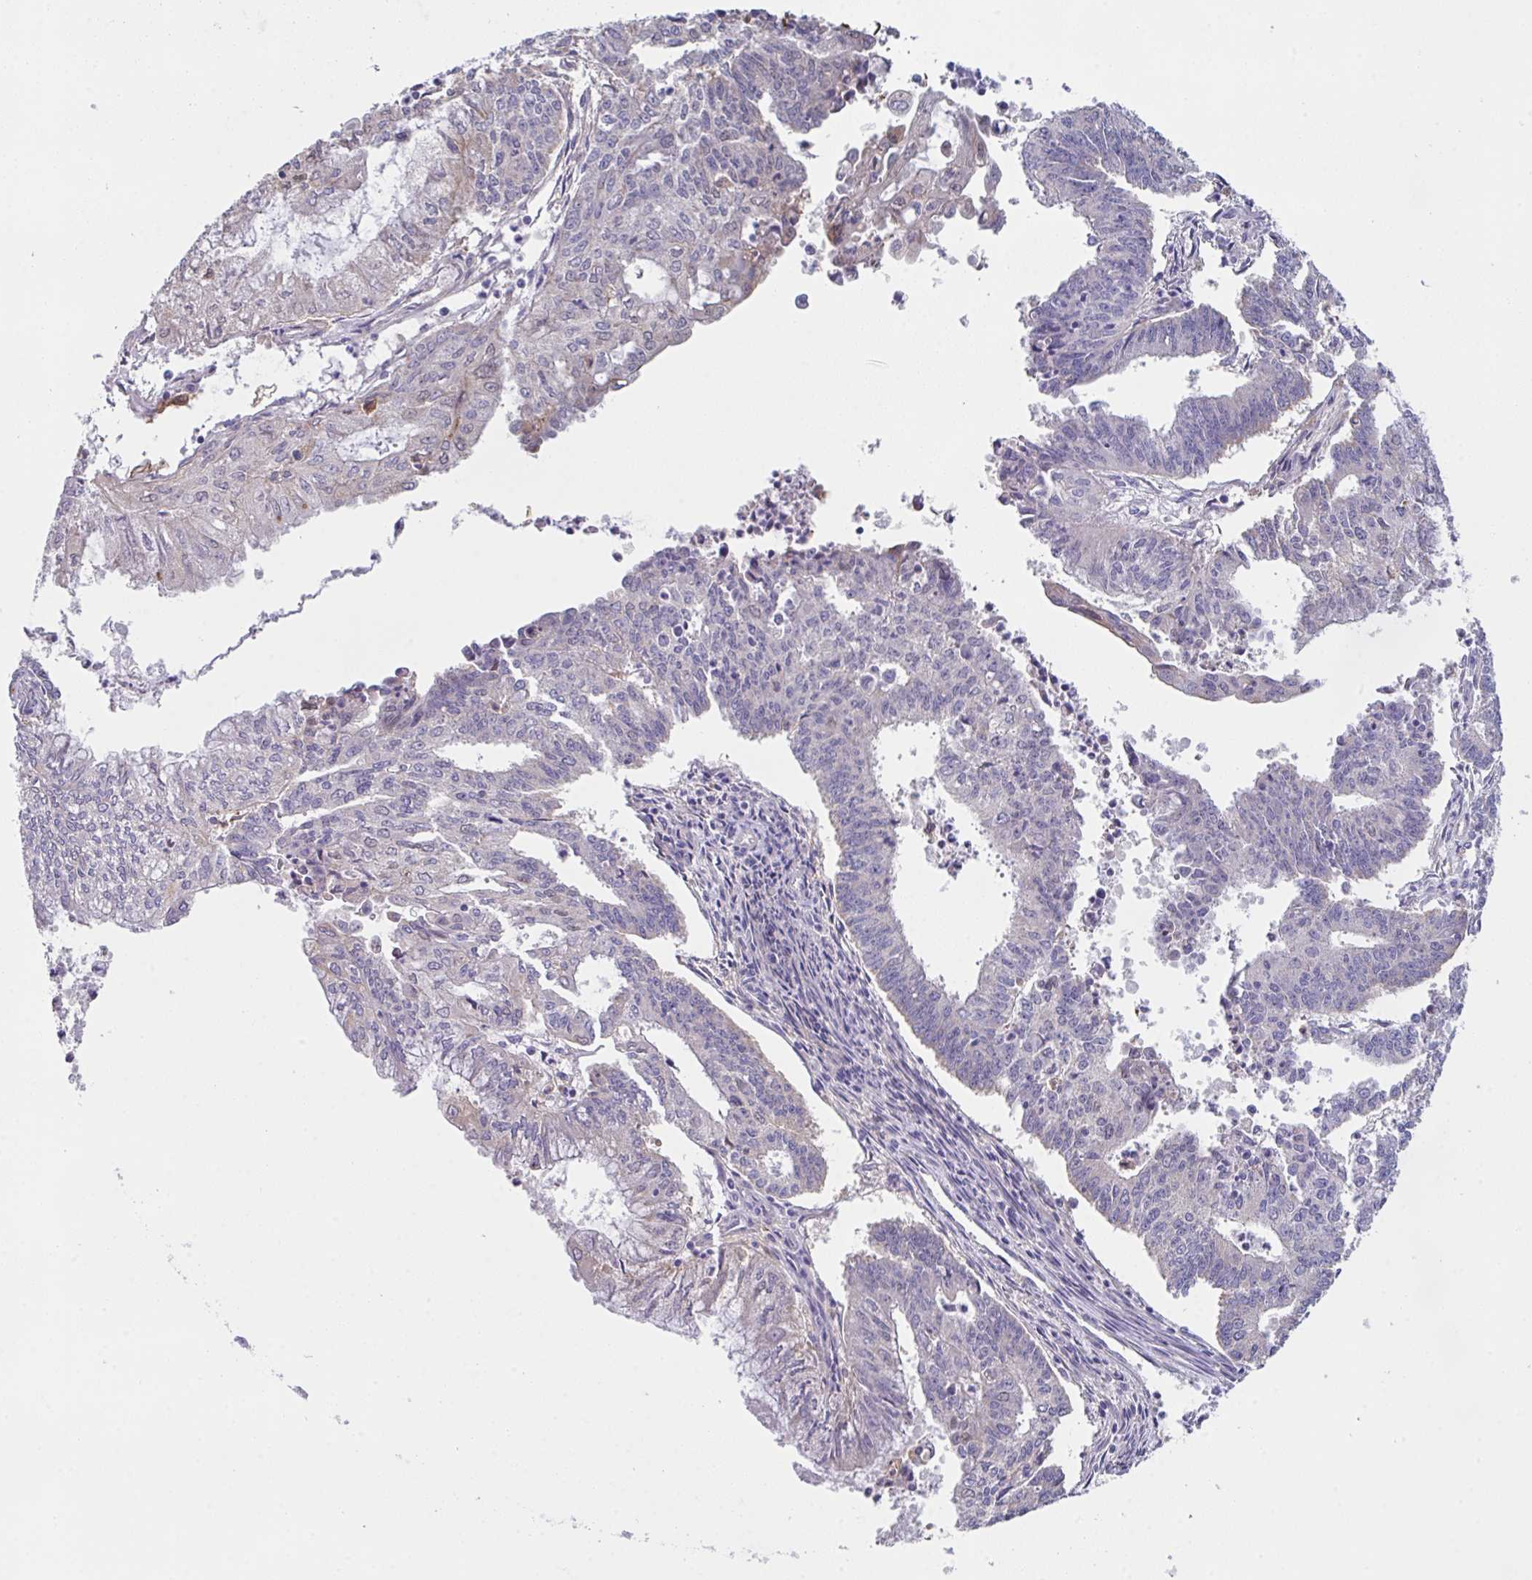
{"staining": {"intensity": "negative", "quantity": "none", "location": "none"}, "tissue": "endometrial cancer", "cell_type": "Tumor cells", "image_type": "cancer", "snomed": [{"axis": "morphology", "description": "Adenocarcinoma, NOS"}, {"axis": "topography", "description": "Endometrium"}], "caption": "Protein analysis of endometrial adenocarcinoma demonstrates no significant expression in tumor cells. Brightfield microscopy of immunohistochemistry stained with DAB (3,3'-diaminobenzidine) (brown) and hematoxylin (blue), captured at high magnification.", "gene": "TFAP2C", "patient": {"sex": "female", "age": 61}}